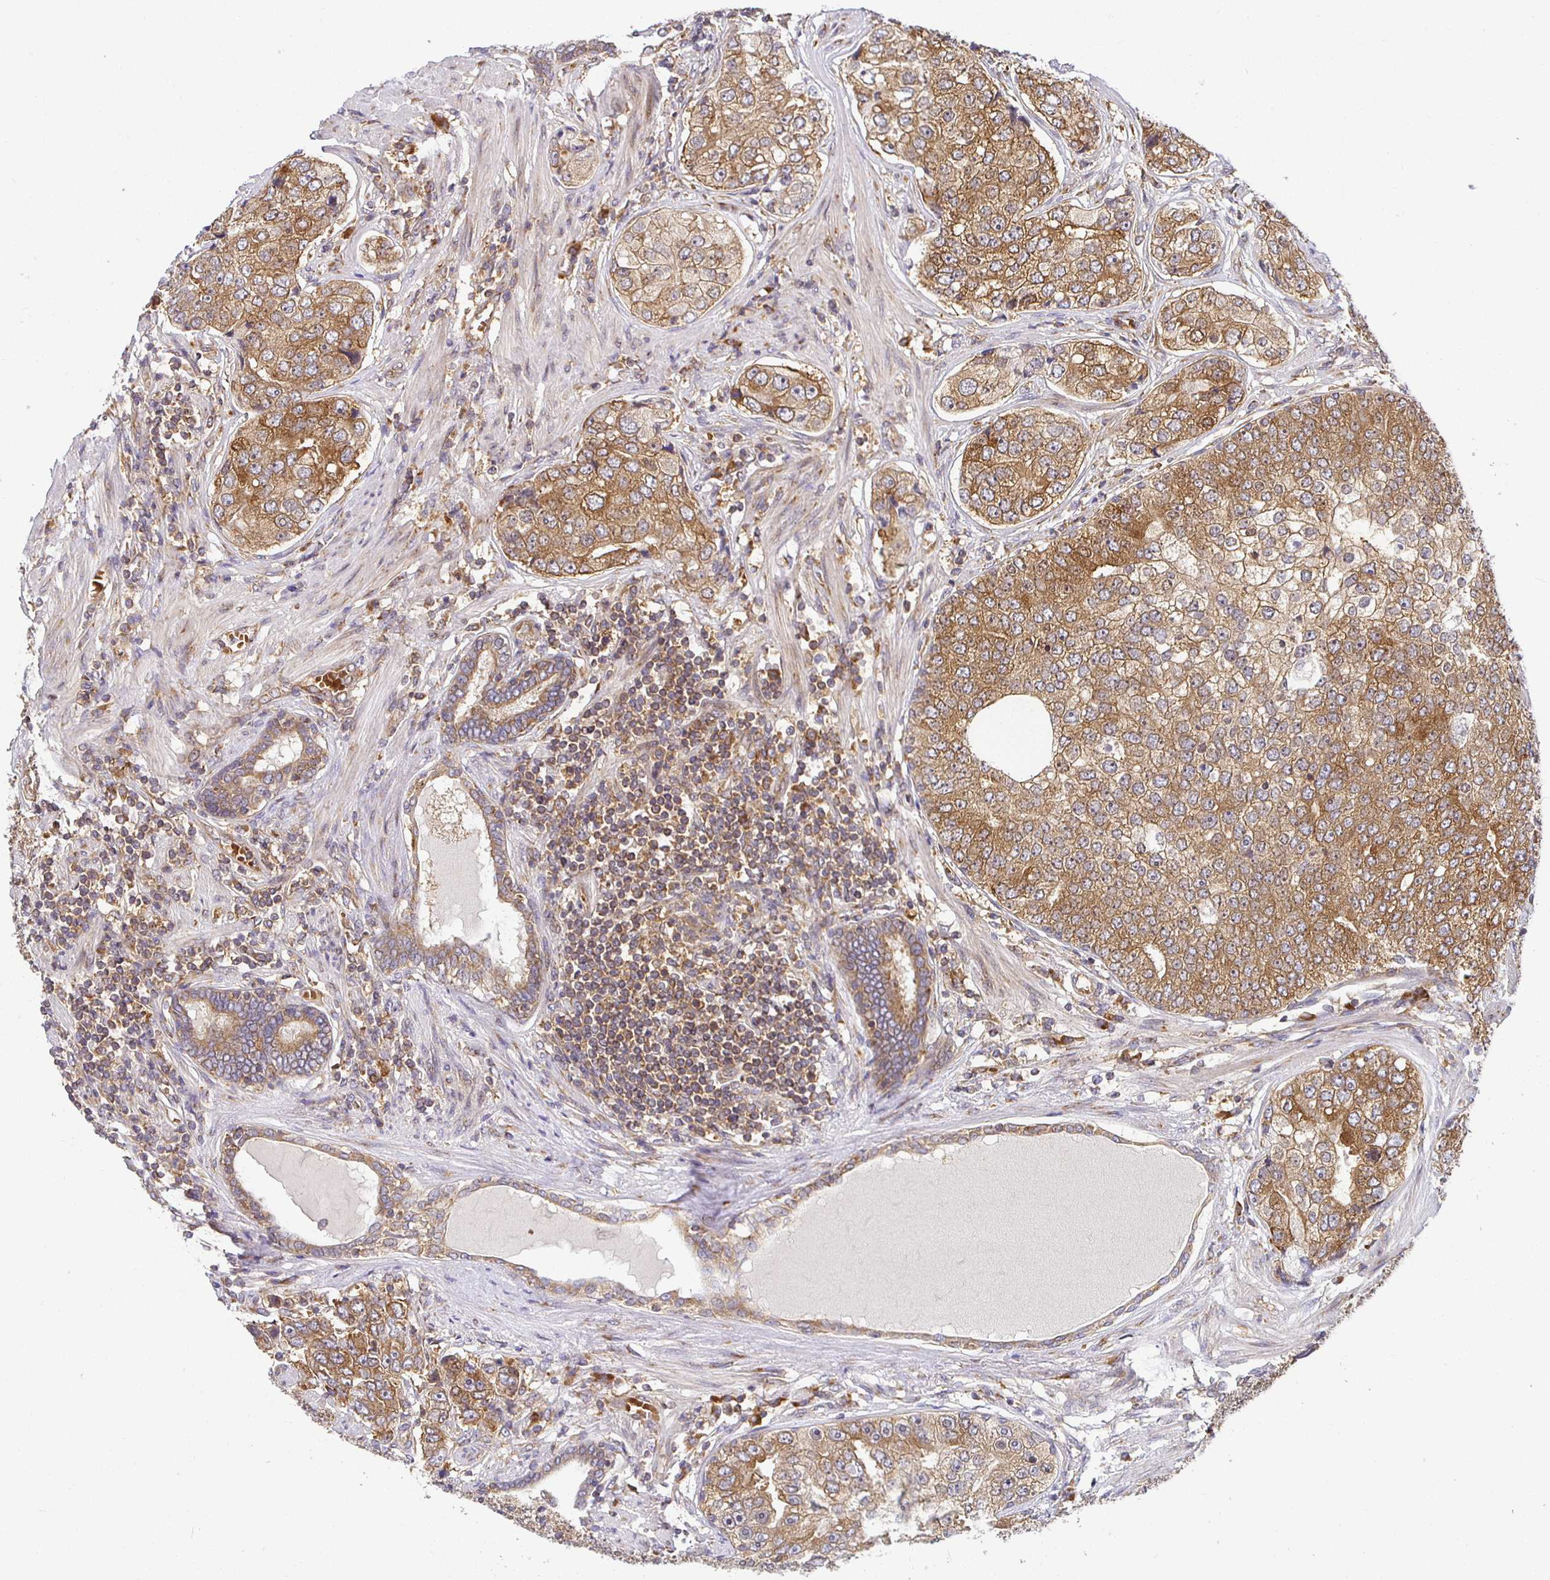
{"staining": {"intensity": "moderate", "quantity": ">75%", "location": "cytoplasmic/membranous"}, "tissue": "prostate cancer", "cell_type": "Tumor cells", "image_type": "cancer", "snomed": [{"axis": "morphology", "description": "Adenocarcinoma, High grade"}, {"axis": "topography", "description": "Prostate"}], "caption": "Immunohistochemistry (IHC) of prostate cancer shows medium levels of moderate cytoplasmic/membranous staining in approximately >75% of tumor cells.", "gene": "IRAK1", "patient": {"sex": "male", "age": 60}}